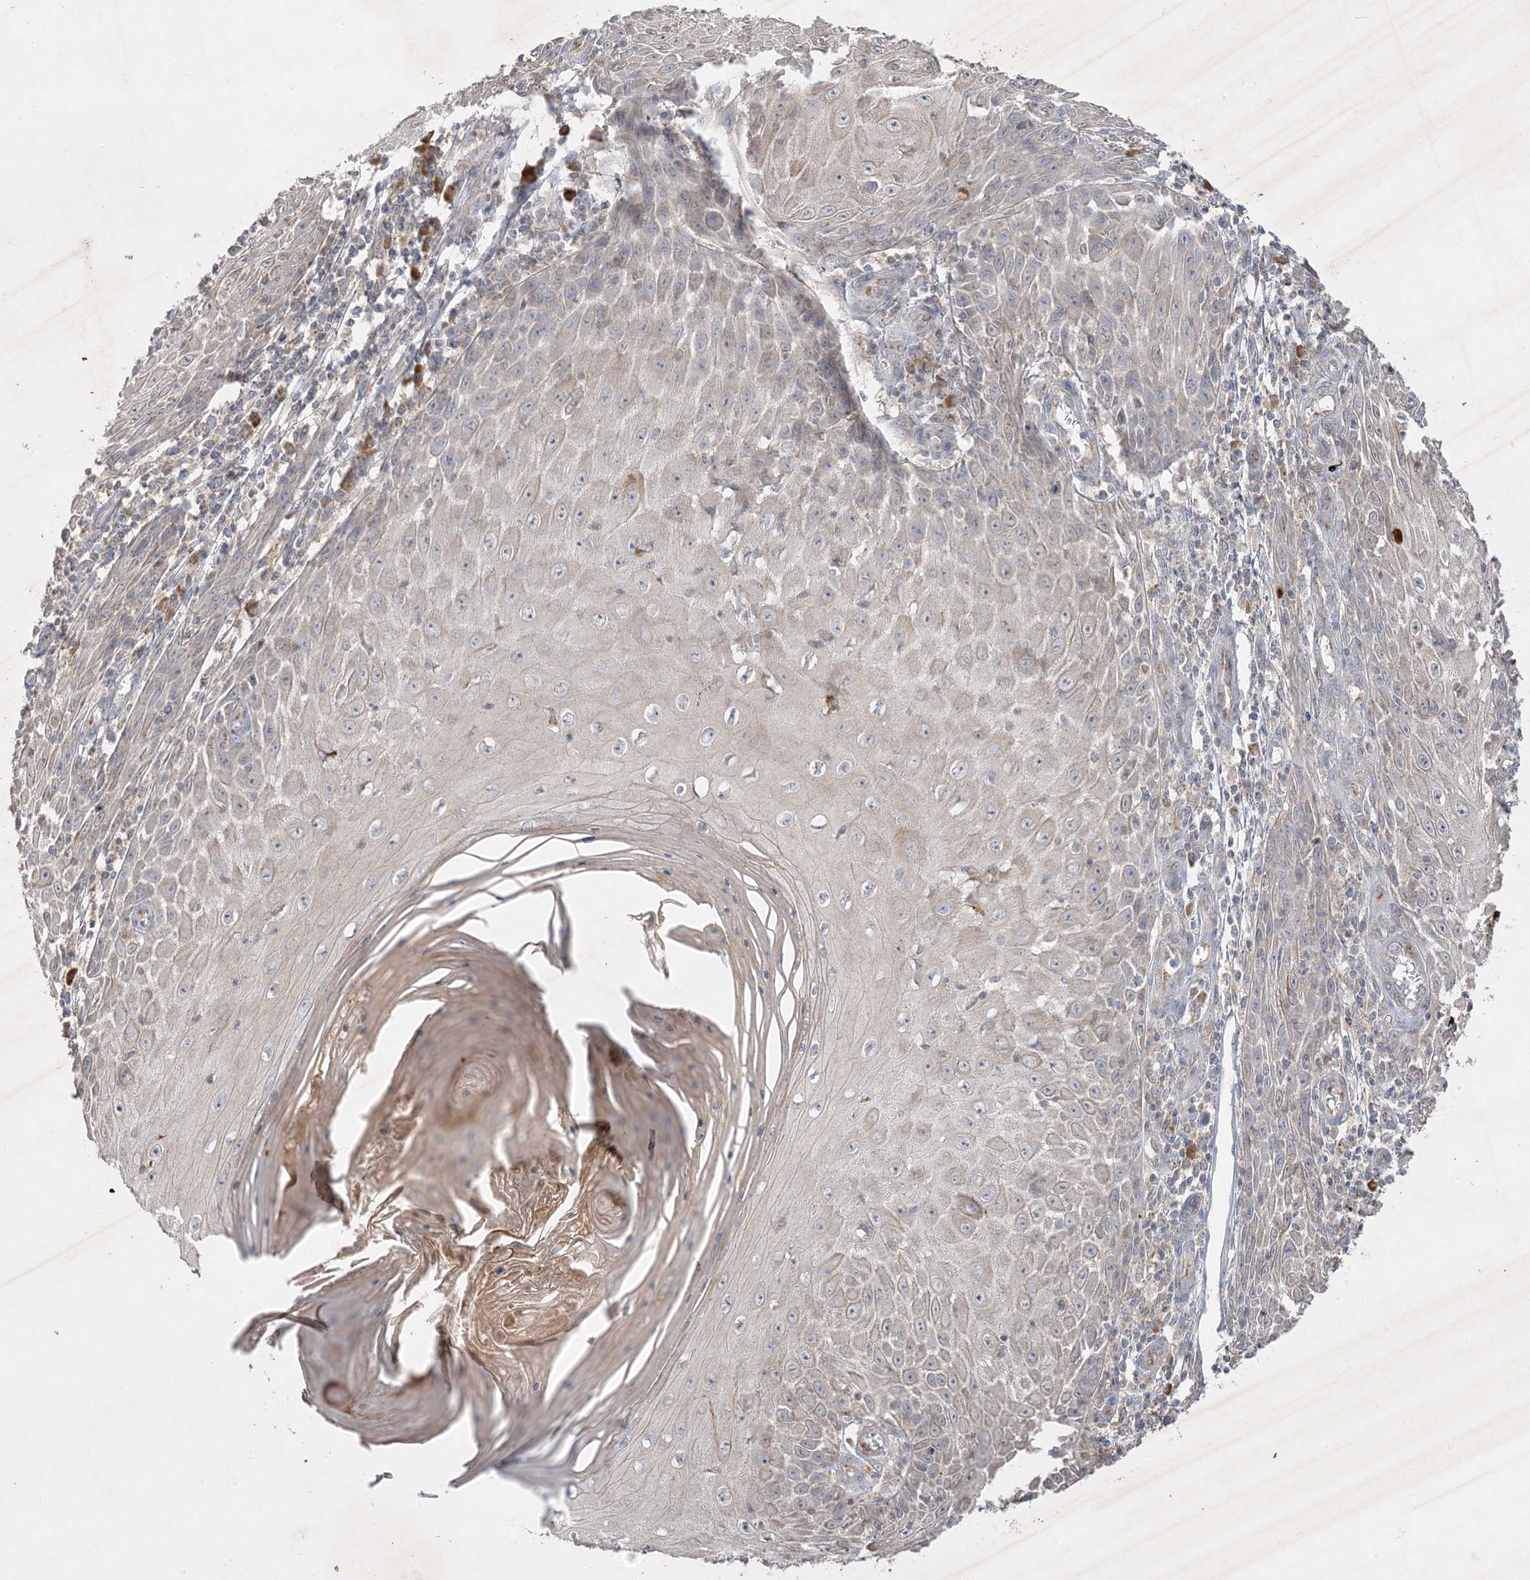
{"staining": {"intensity": "weak", "quantity": "<25%", "location": "cytoplasmic/membranous"}, "tissue": "skin cancer", "cell_type": "Tumor cells", "image_type": "cancer", "snomed": [{"axis": "morphology", "description": "Squamous cell carcinoma, NOS"}, {"axis": "topography", "description": "Skin"}], "caption": "DAB (3,3'-diaminobenzidine) immunohistochemical staining of human skin cancer (squamous cell carcinoma) demonstrates no significant positivity in tumor cells. (Brightfield microscopy of DAB (3,3'-diaminobenzidine) immunohistochemistry (IHC) at high magnification).", "gene": "PRSS36", "patient": {"sex": "female", "age": 73}}